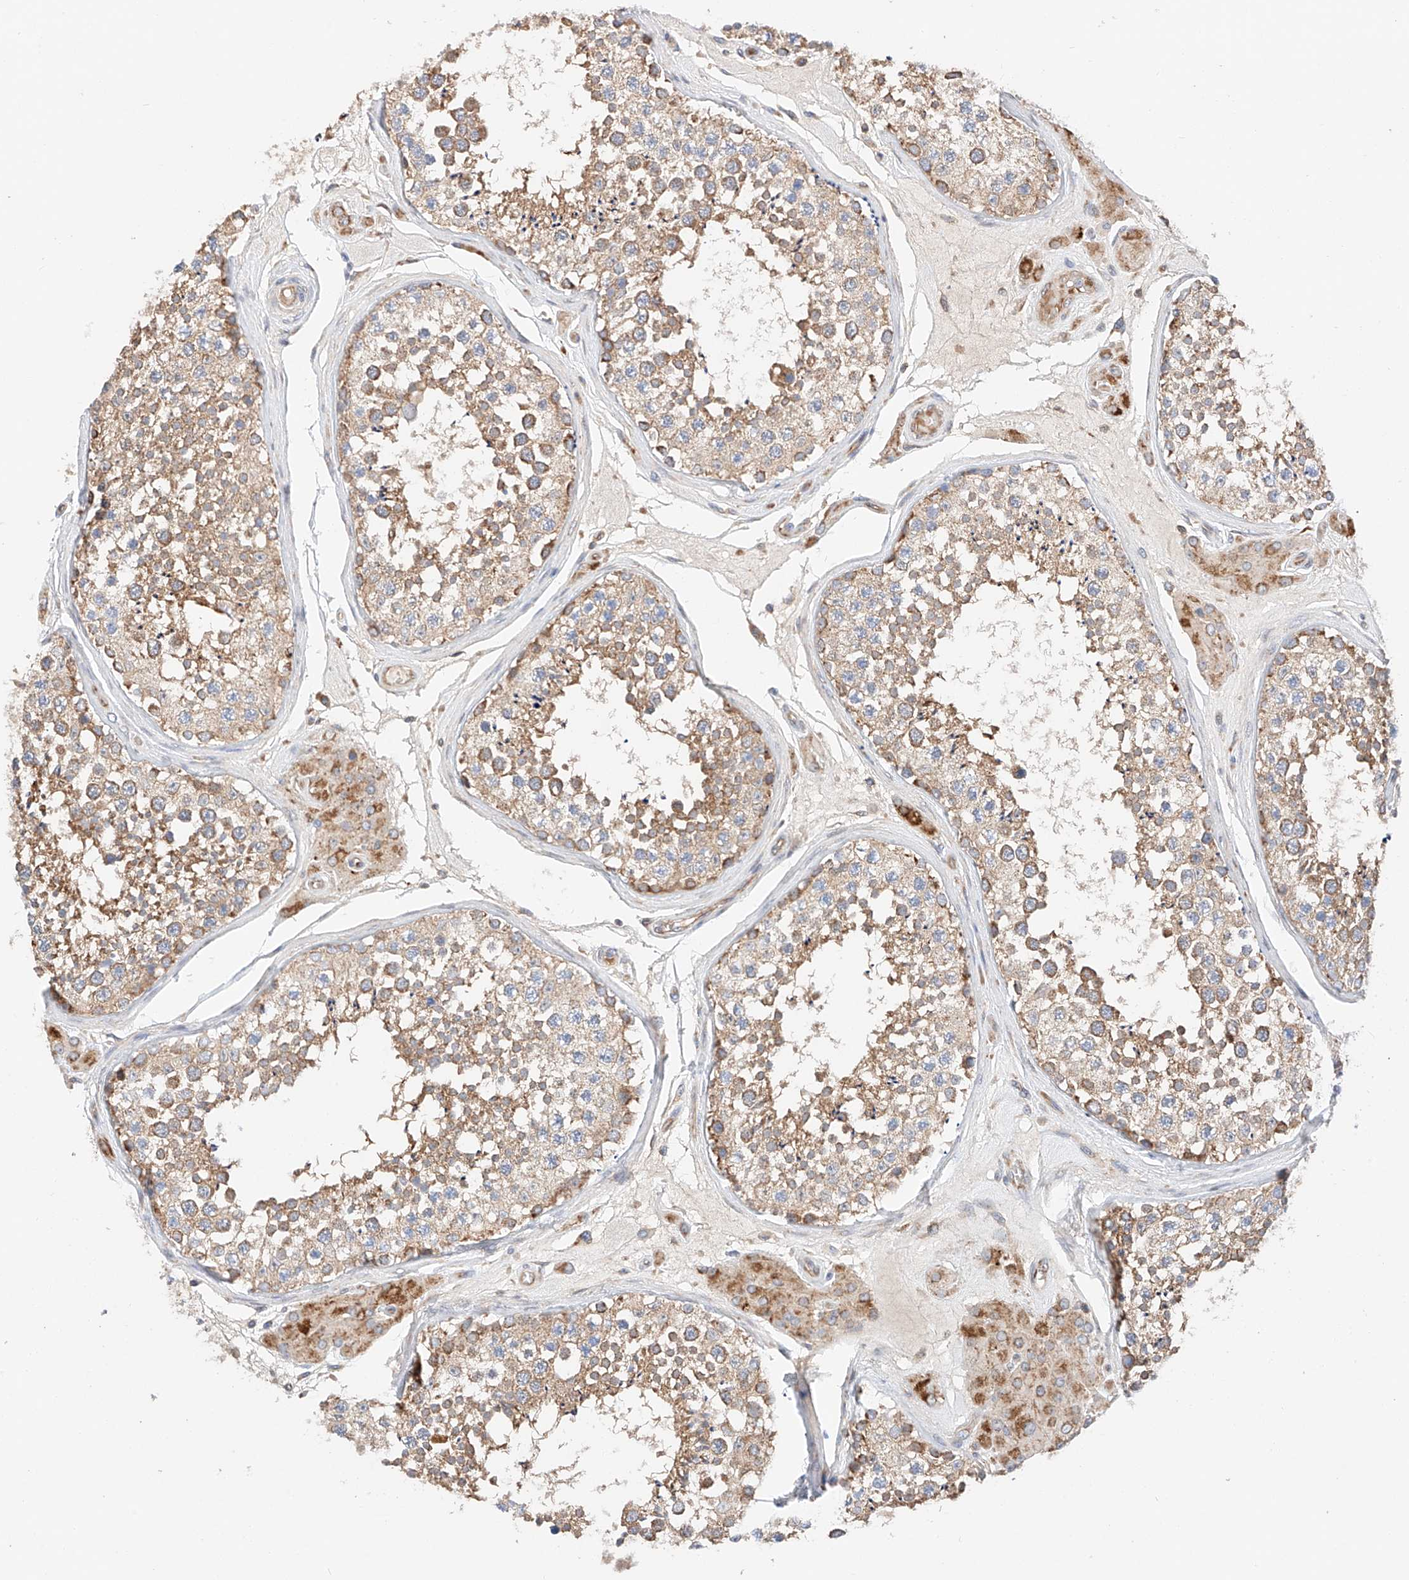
{"staining": {"intensity": "moderate", "quantity": ">75%", "location": "cytoplasmic/membranous"}, "tissue": "testis", "cell_type": "Cells in seminiferous ducts", "image_type": "normal", "snomed": [{"axis": "morphology", "description": "Normal tissue, NOS"}, {"axis": "topography", "description": "Testis"}], "caption": "Immunohistochemistry (IHC) photomicrograph of benign testis: human testis stained using immunohistochemistry reveals medium levels of moderate protein expression localized specifically in the cytoplasmic/membranous of cells in seminiferous ducts, appearing as a cytoplasmic/membranous brown color.", "gene": "NR1D1", "patient": {"sex": "male", "age": 46}}